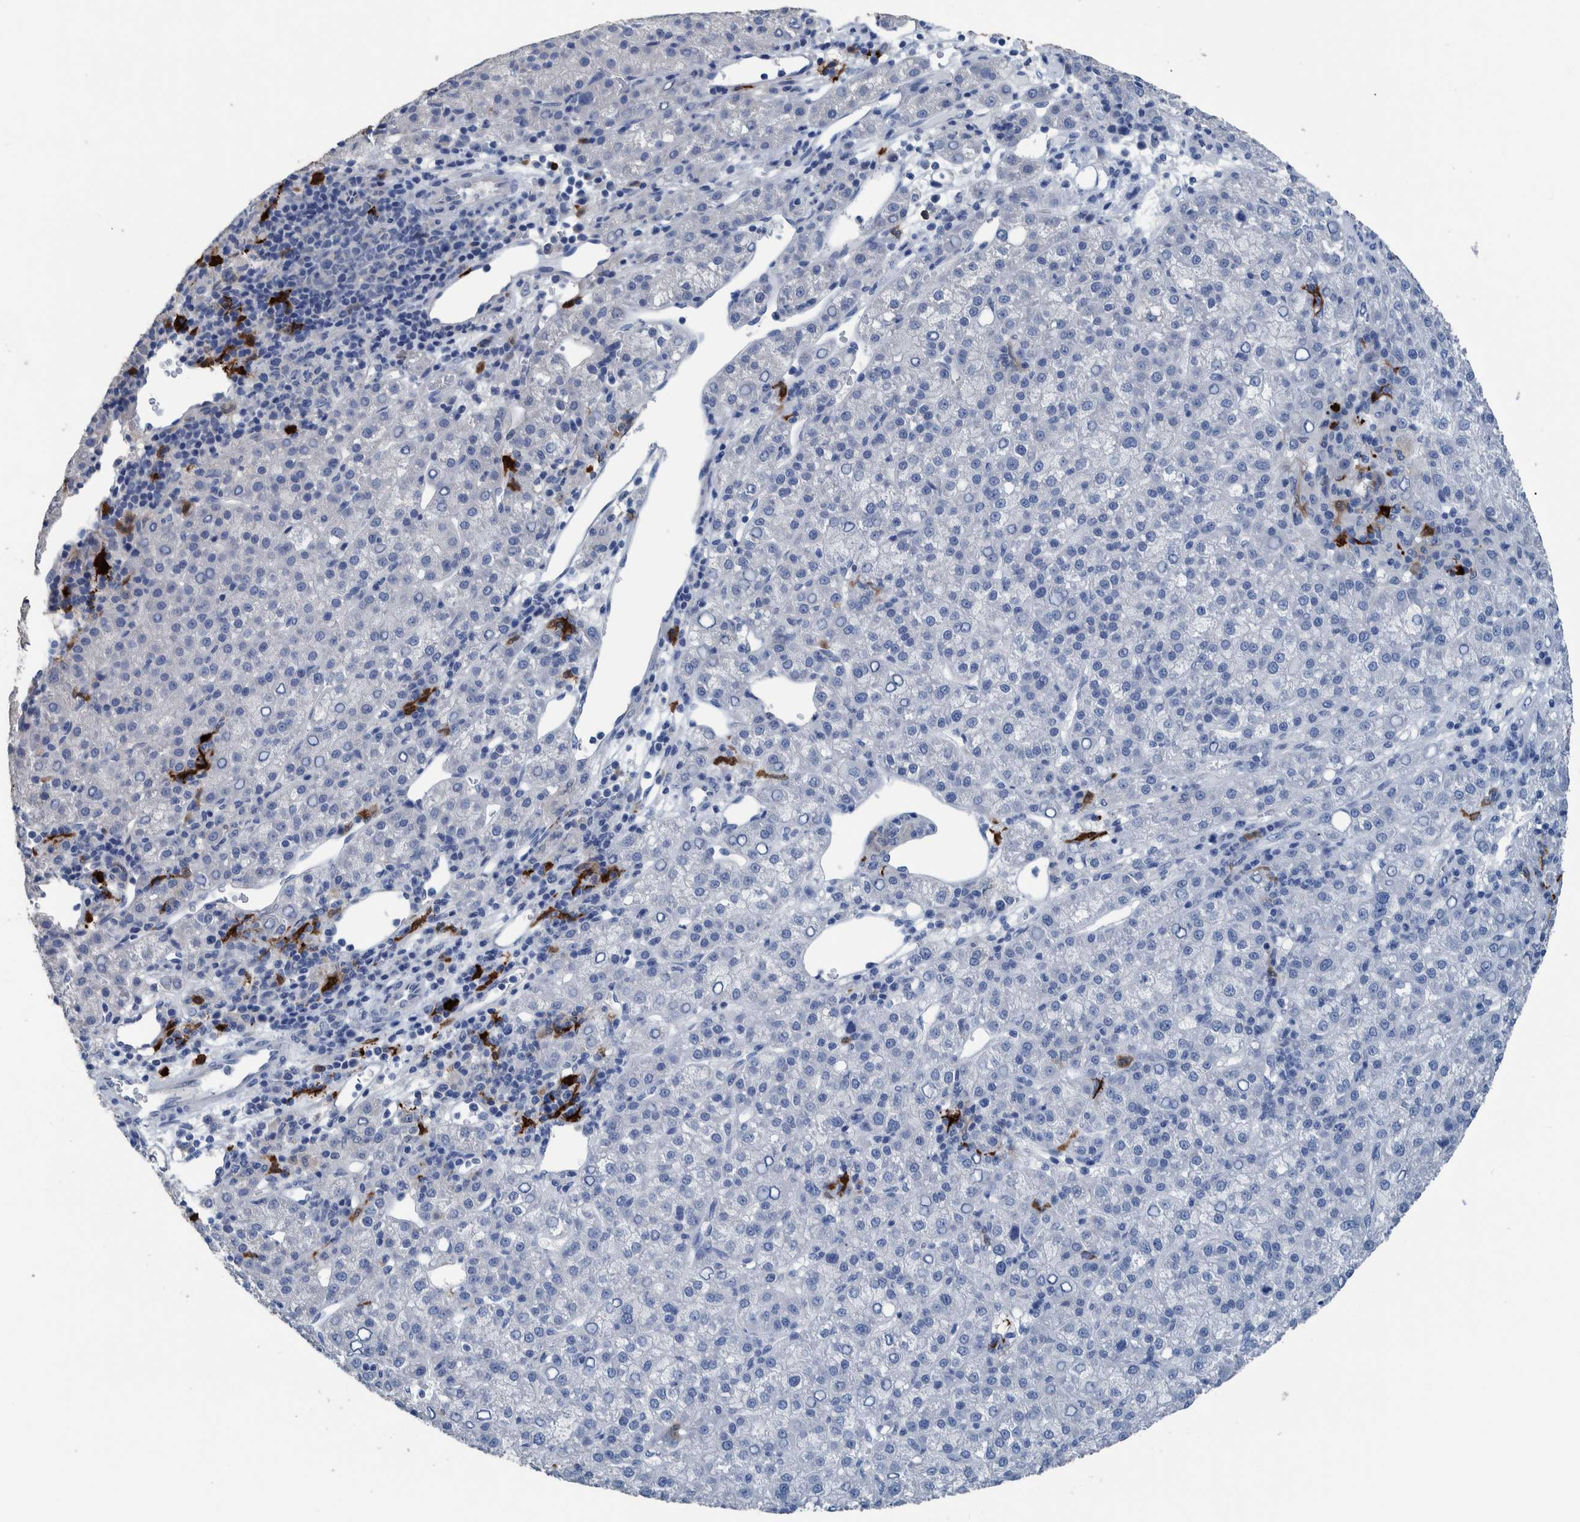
{"staining": {"intensity": "negative", "quantity": "none", "location": "none"}, "tissue": "liver cancer", "cell_type": "Tumor cells", "image_type": "cancer", "snomed": [{"axis": "morphology", "description": "Carcinoma, Hepatocellular, NOS"}, {"axis": "topography", "description": "Liver"}], "caption": "DAB immunohistochemical staining of liver cancer shows no significant positivity in tumor cells.", "gene": "IDO1", "patient": {"sex": "female", "age": 58}}